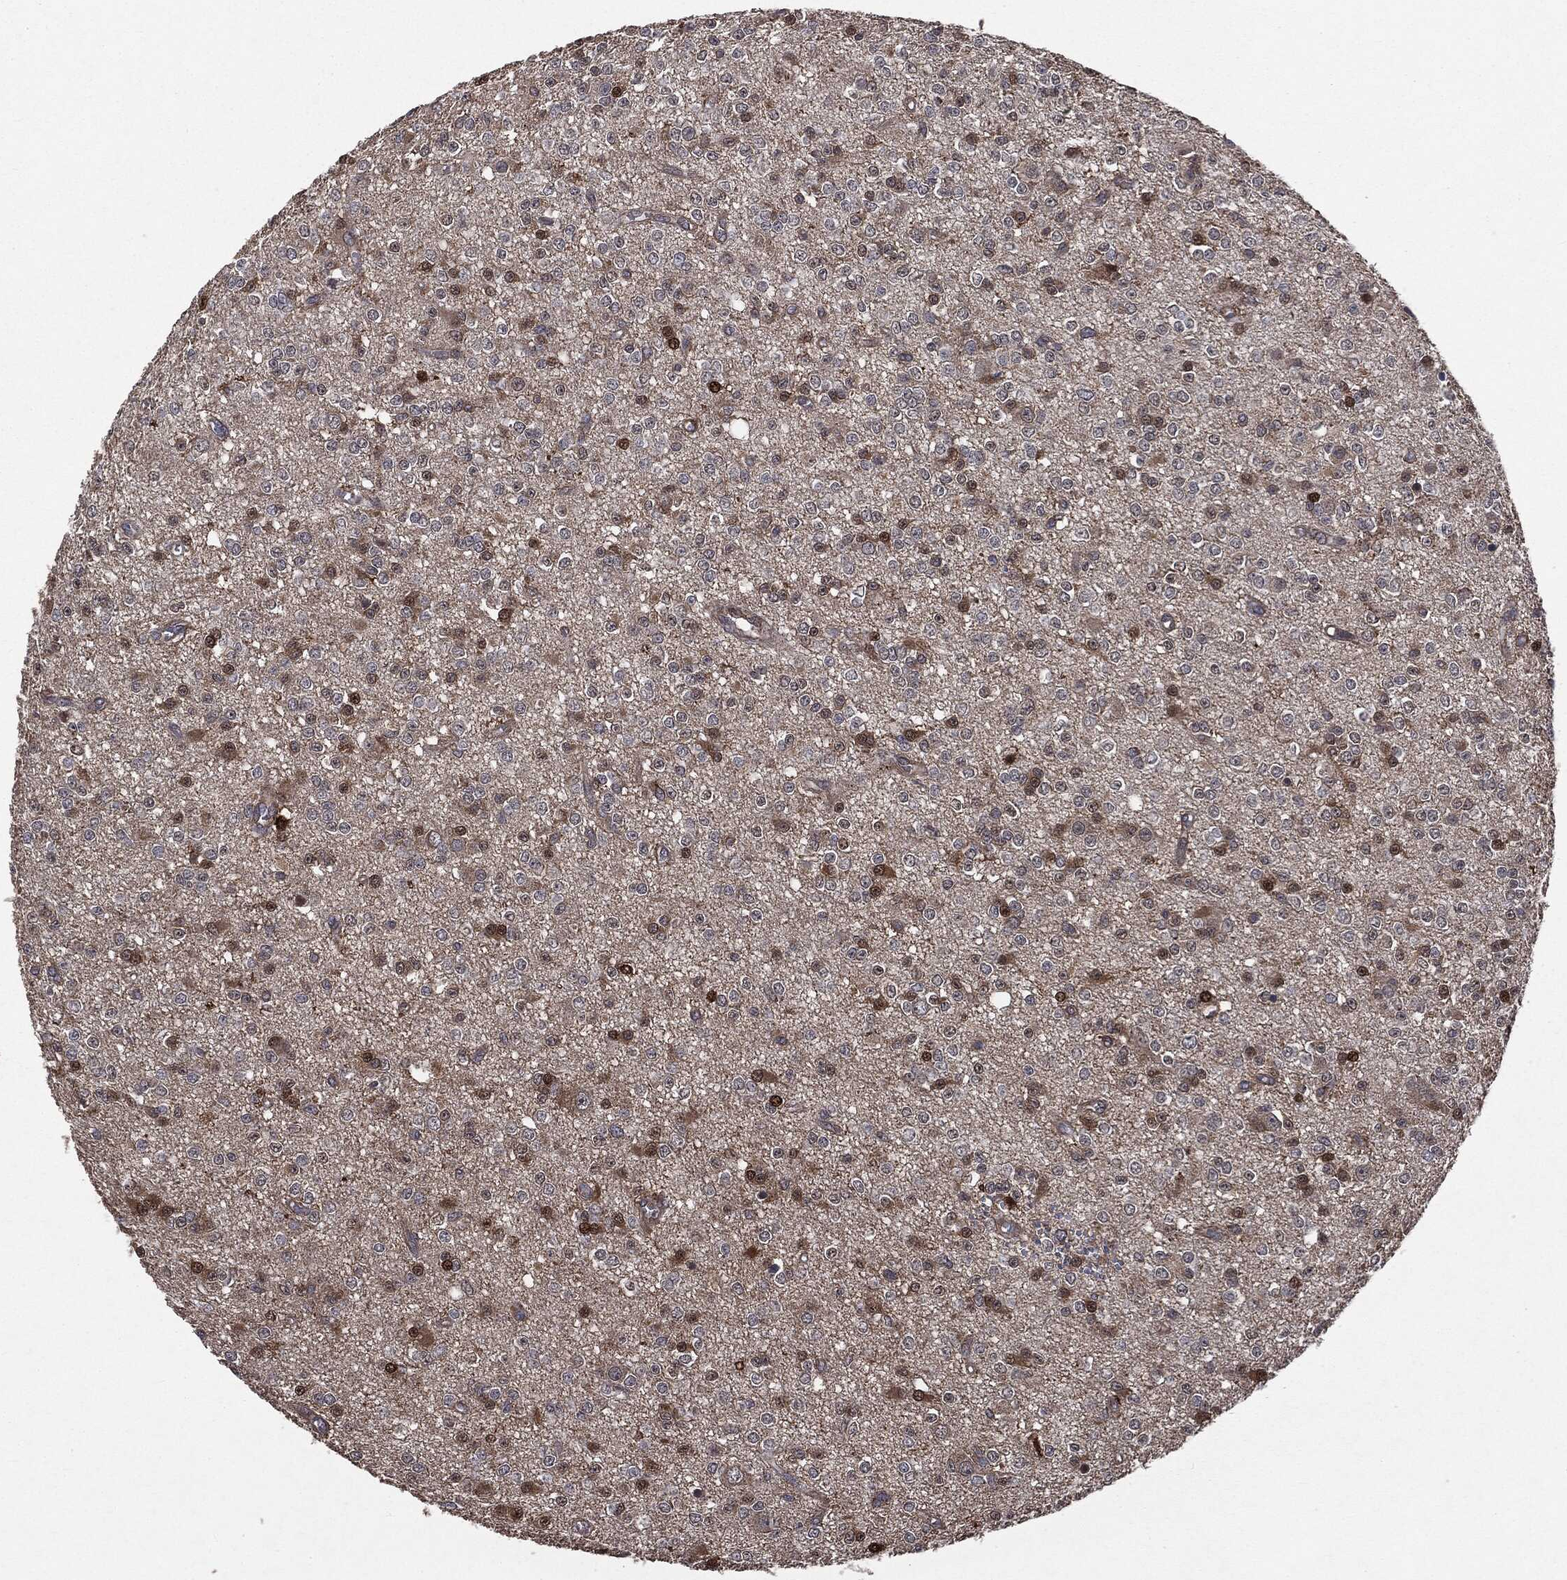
{"staining": {"intensity": "strong", "quantity": "25%-75%", "location": "nuclear"}, "tissue": "glioma", "cell_type": "Tumor cells", "image_type": "cancer", "snomed": [{"axis": "morphology", "description": "Glioma, malignant, Low grade"}, {"axis": "topography", "description": "Brain"}], "caption": "Glioma stained with a protein marker reveals strong staining in tumor cells.", "gene": "PLOD3", "patient": {"sex": "female", "age": 45}}